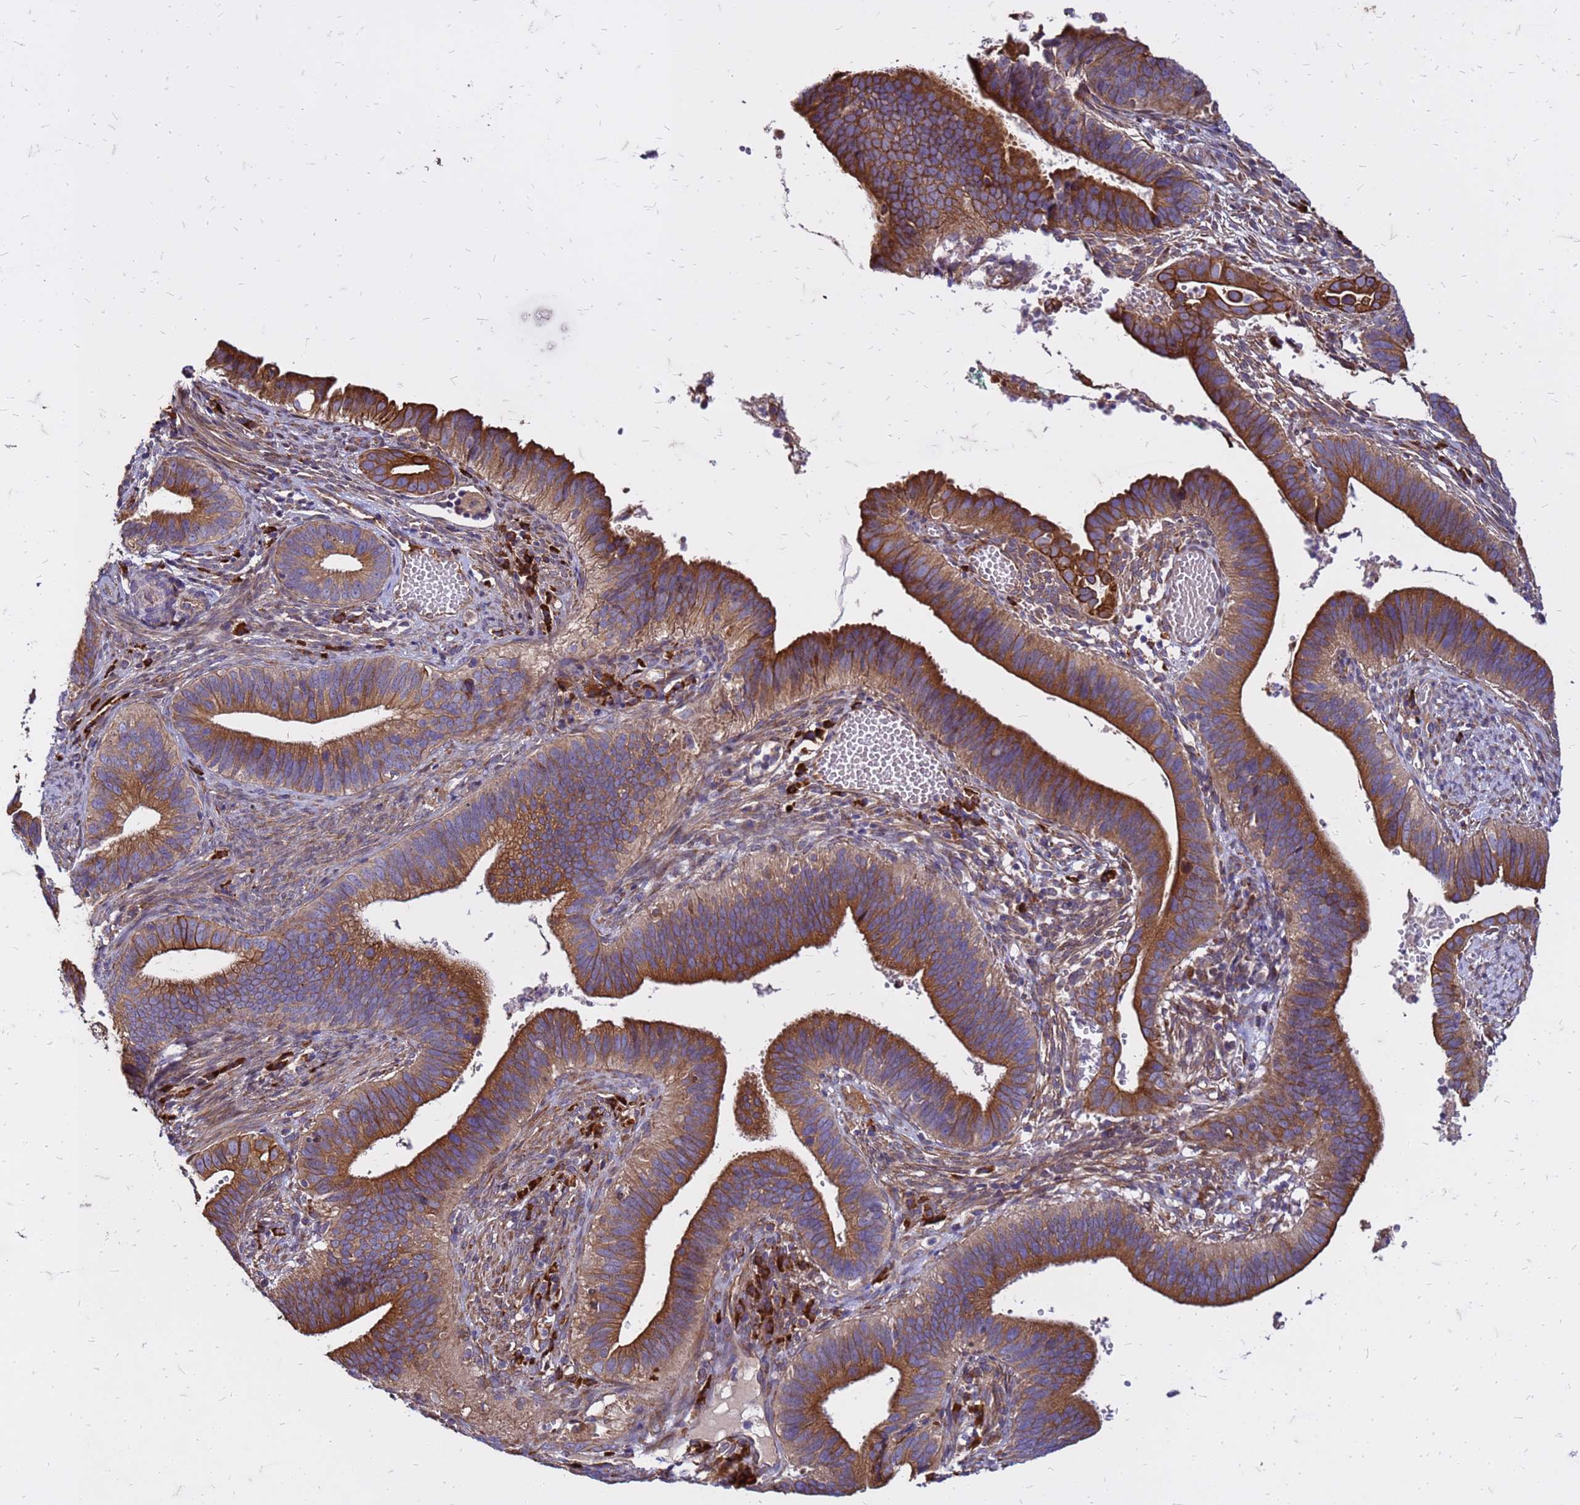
{"staining": {"intensity": "strong", "quantity": ">75%", "location": "cytoplasmic/membranous"}, "tissue": "cervical cancer", "cell_type": "Tumor cells", "image_type": "cancer", "snomed": [{"axis": "morphology", "description": "Adenocarcinoma, NOS"}, {"axis": "topography", "description": "Cervix"}], "caption": "This is a histology image of IHC staining of cervical cancer, which shows strong expression in the cytoplasmic/membranous of tumor cells.", "gene": "VMO1", "patient": {"sex": "female", "age": 42}}